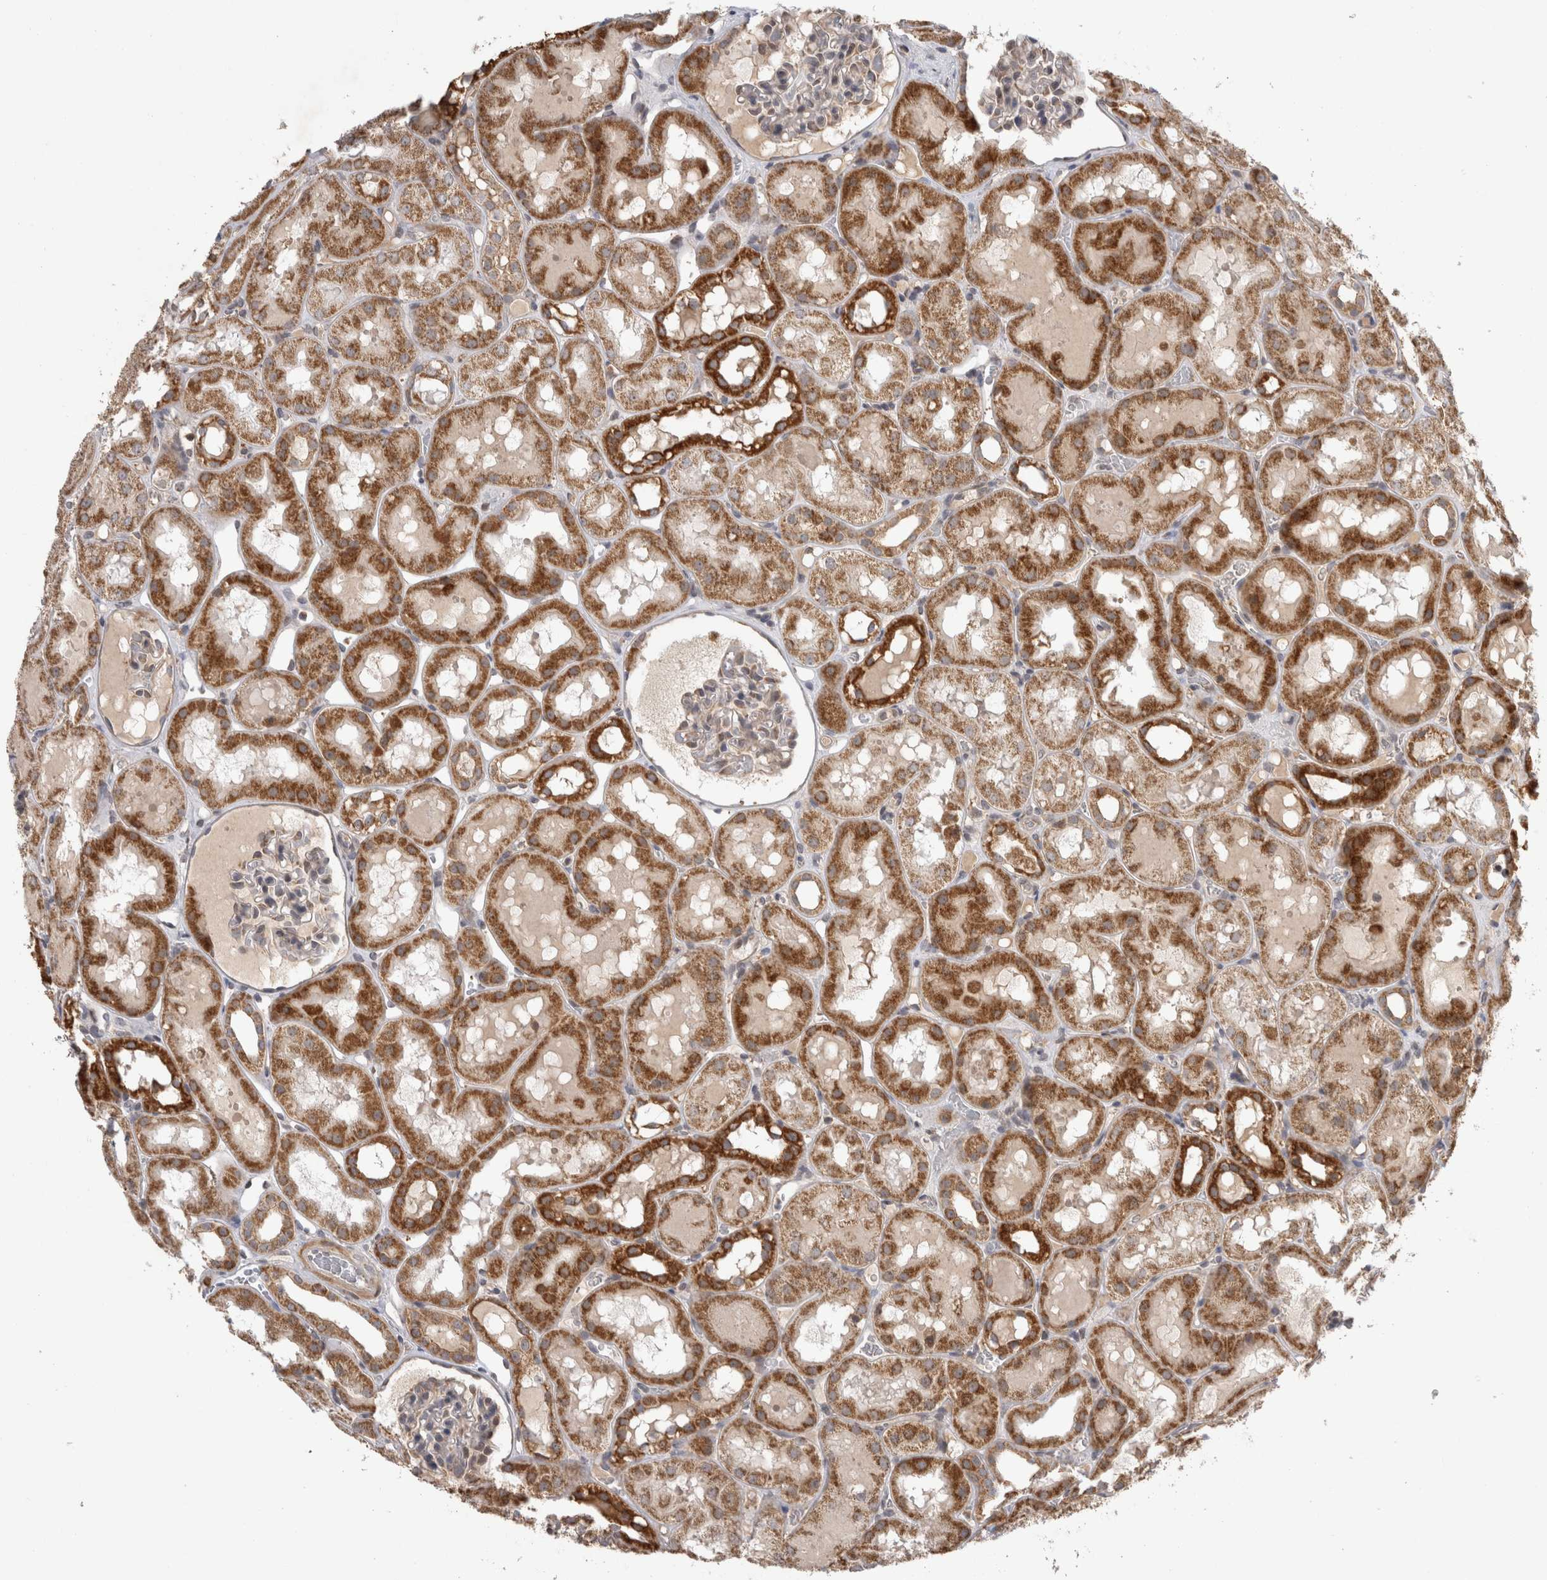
{"staining": {"intensity": "weak", "quantity": "25%-75%", "location": "cytoplasmic/membranous"}, "tissue": "kidney", "cell_type": "Cells in glomeruli", "image_type": "normal", "snomed": [{"axis": "morphology", "description": "Normal tissue, NOS"}, {"axis": "topography", "description": "Kidney"}, {"axis": "topography", "description": "Urinary bladder"}], "caption": "A photomicrograph showing weak cytoplasmic/membranous positivity in about 25%-75% of cells in glomeruli in unremarkable kidney, as visualized by brown immunohistochemical staining.", "gene": "KCNIP1", "patient": {"sex": "male", "age": 16}}